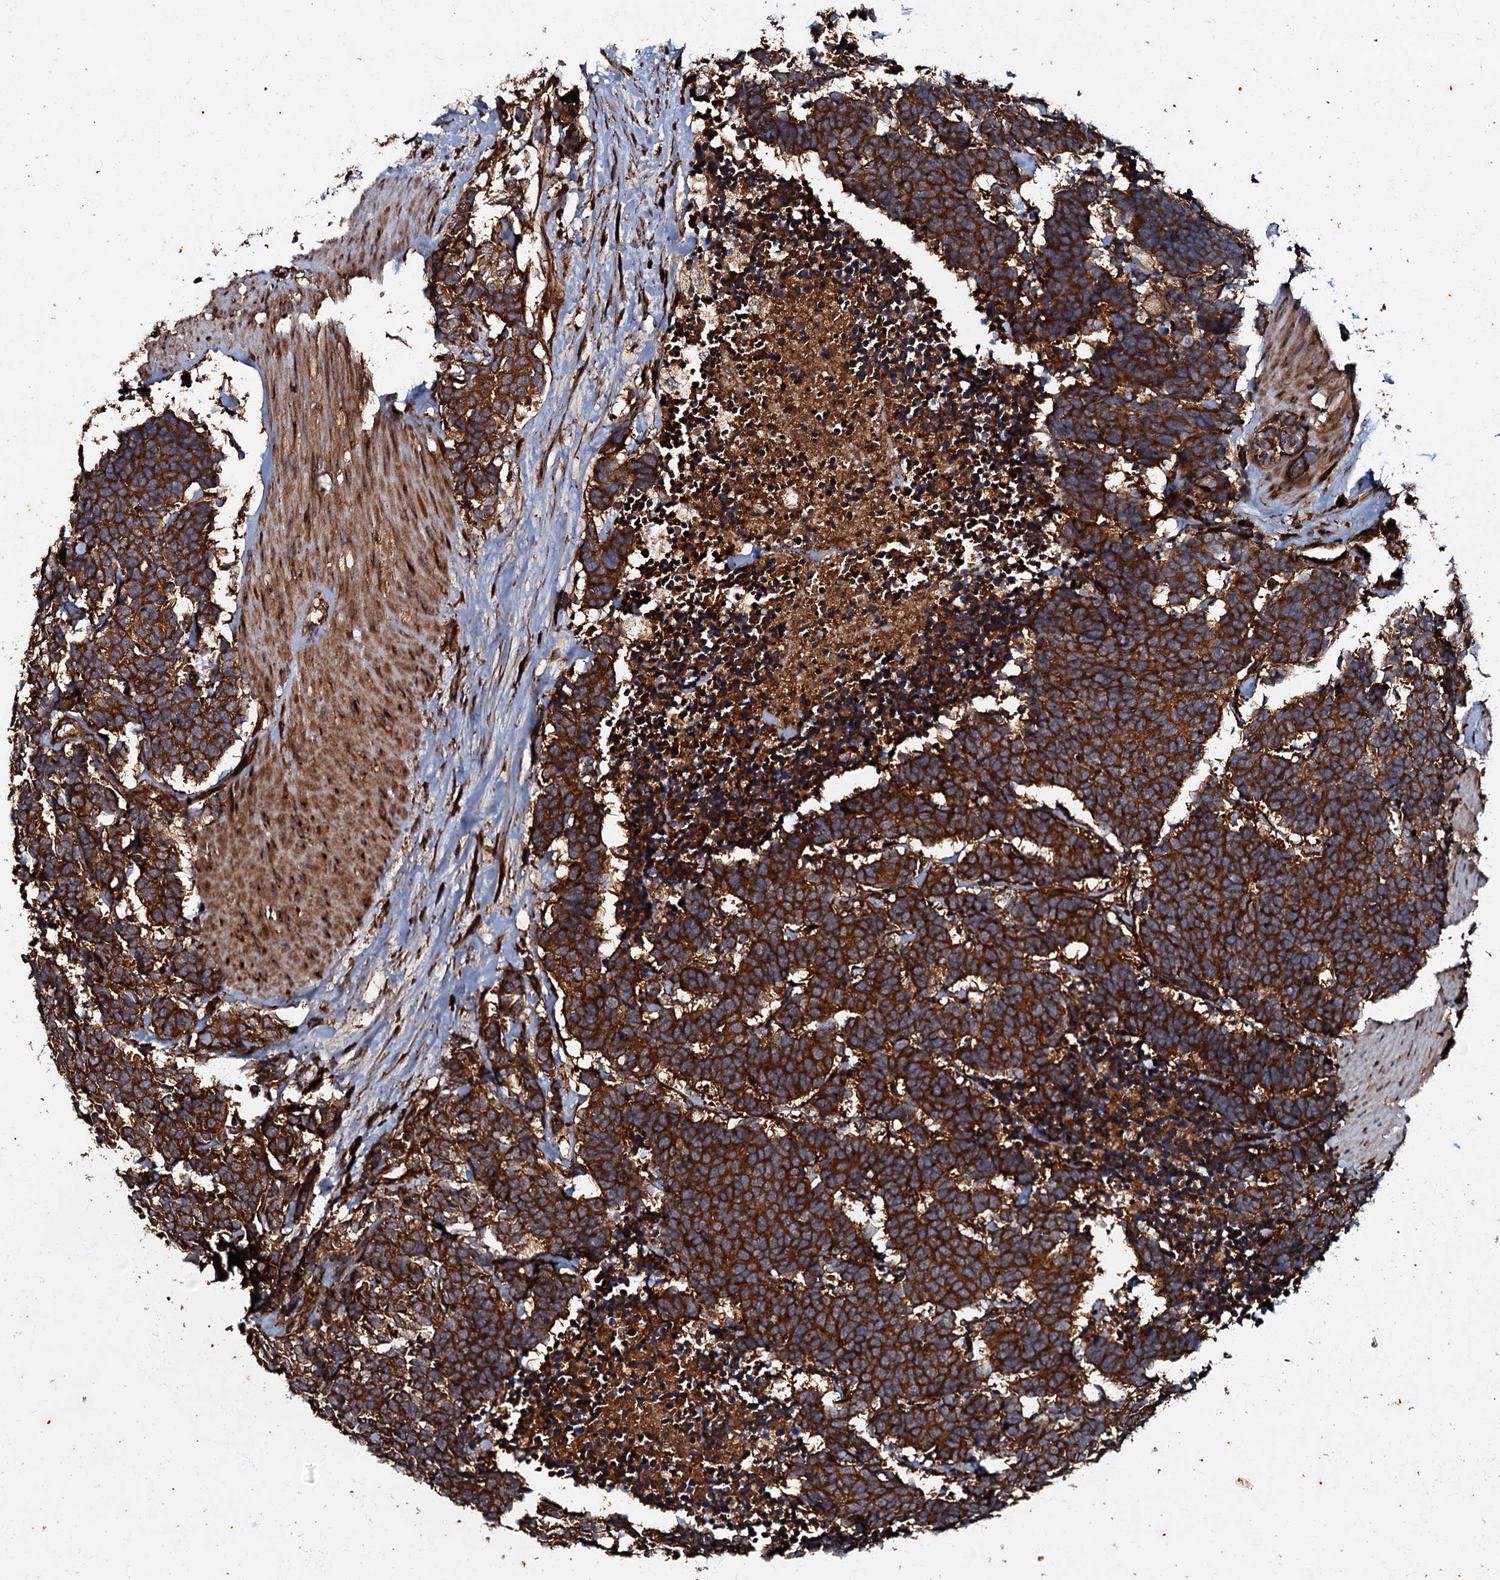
{"staining": {"intensity": "strong", "quantity": ">75%", "location": "cytoplasmic/membranous"}, "tissue": "carcinoid", "cell_type": "Tumor cells", "image_type": "cancer", "snomed": [{"axis": "morphology", "description": "Carcinoma, NOS"}, {"axis": "morphology", "description": "Carcinoid, malignant, NOS"}, {"axis": "topography", "description": "Urinary bladder"}], "caption": "The histopathology image demonstrates immunohistochemical staining of carcinoid. There is strong cytoplasmic/membranous expression is seen in about >75% of tumor cells. (DAB (3,3'-diaminobenzidine) = brown stain, brightfield microscopy at high magnification).", "gene": "BLOC1S6", "patient": {"sex": "male", "age": 57}}